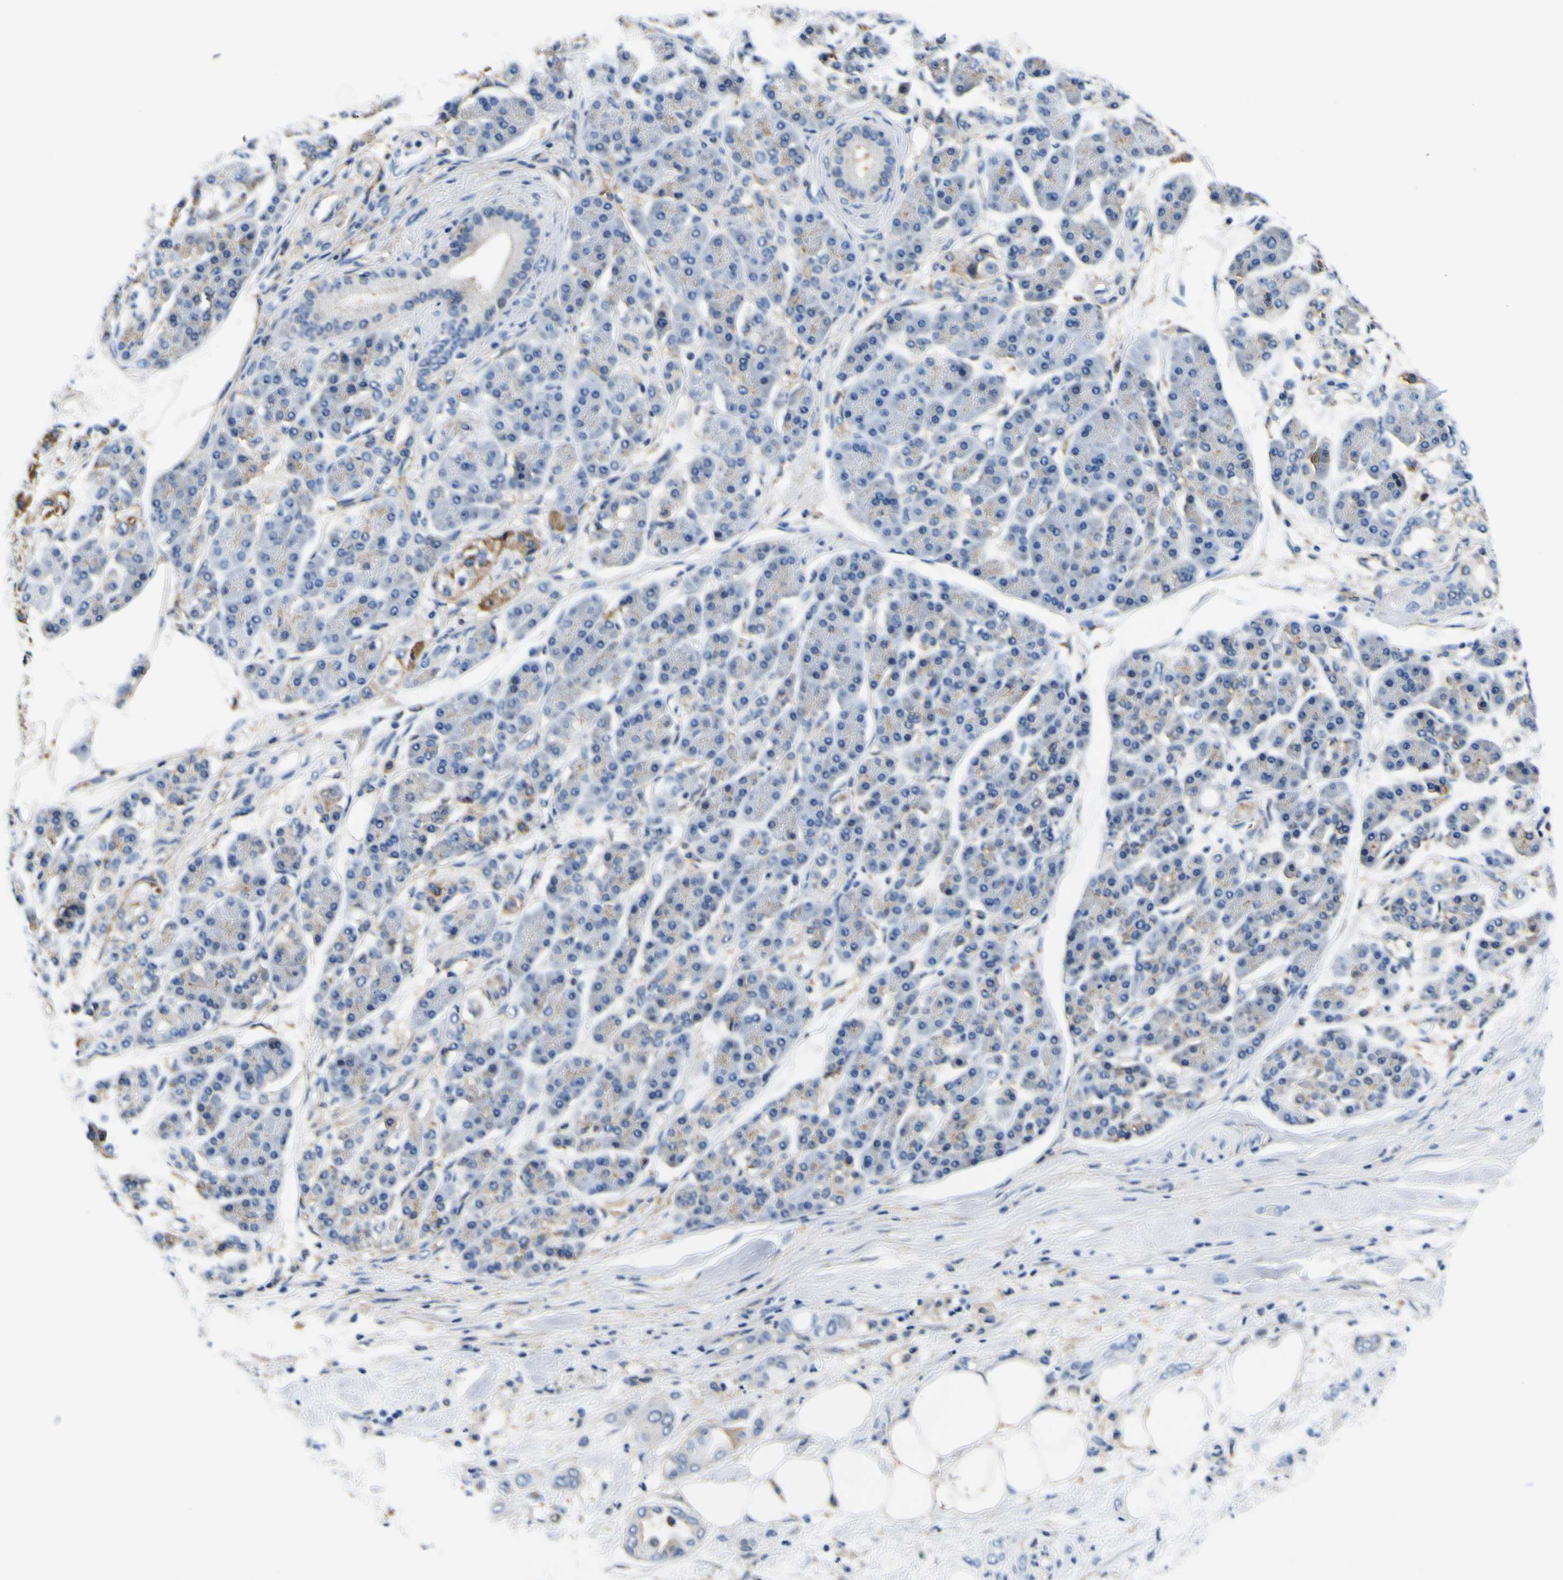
{"staining": {"intensity": "weak", "quantity": "25%-75%", "location": "cytoplasmic/membranous"}, "tissue": "pancreatic cancer", "cell_type": "Tumor cells", "image_type": "cancer", "snomed": [{"axis": "morphology", "description": "Adenocarcinoma, NOS"}, {"axis": "morphology", "description": "Adenocarcinoma, metastatic, NOS"}, {"axis": "topography", "description": "Lymph node"}, {"axis": "topography", "description": "Pancreas"}, {"axis": "topography", "description": "Duodenum"}], "caption": "A brown stain labels weak cytoplasmic/membranous positivity of a protein in metastatic adenocarcinoma (pancreatic) tumor cells.", "gene": "PXDN", "patient": {"sex": "female", "age": 64}}